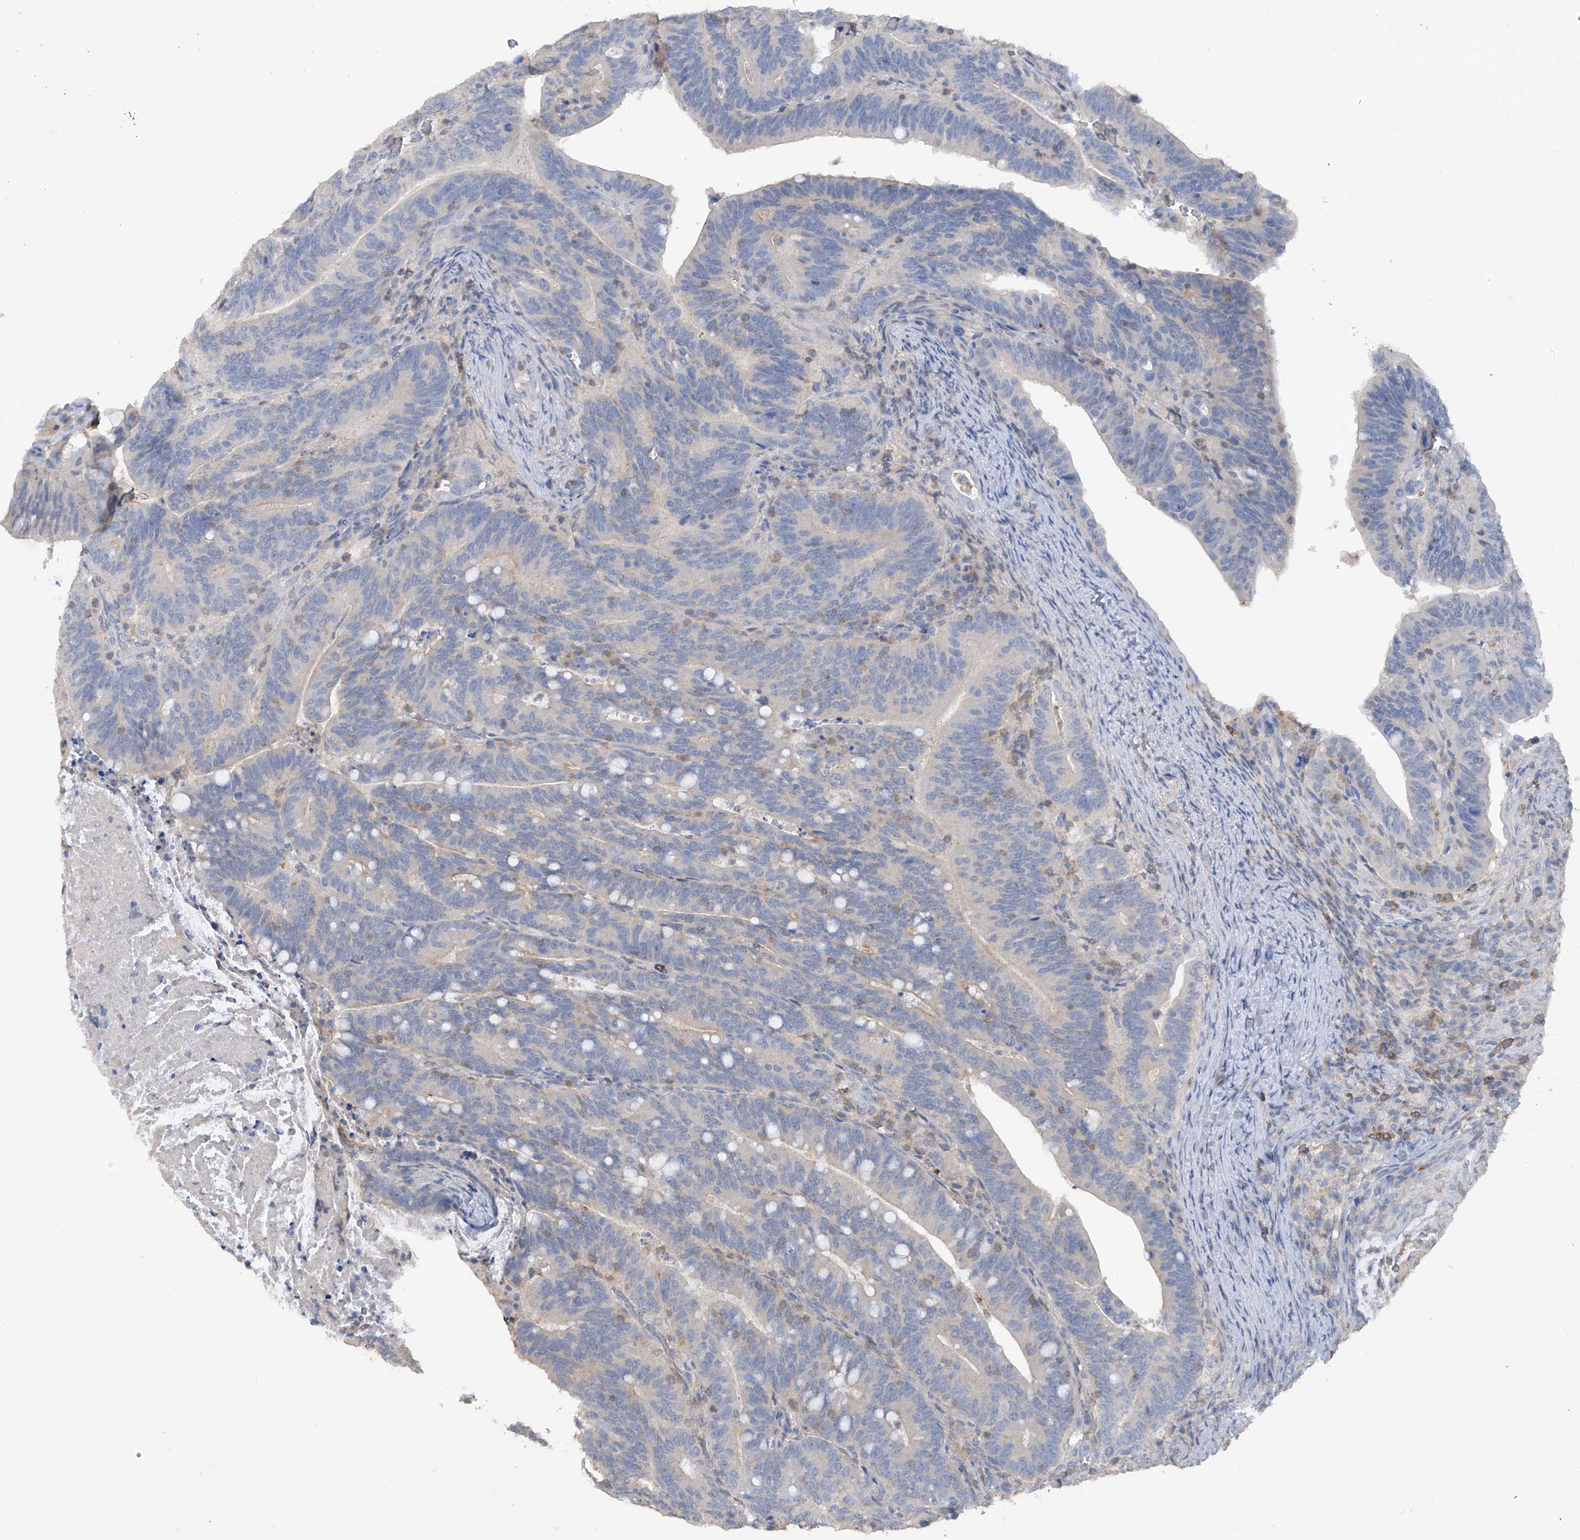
{"staining": {"intensity": "negative", "quantity": "none", "location": "none"}, "tissue": "colorectal cancer", "cell_type": "Tumor cells", "image_type": "cancer", "snomed": [{"axis": "morphology", "description": "Adenocarcinoma, NOS"}, {"axis": "topography", "description": "Colon"}], "caption": "Immunohistochemistry (IHC) of human adenocarcinoma (colorectal) reveals no expression in tumor cells.", "gene": "HAS3", "patient": {"sex": "female", "age": 66}}